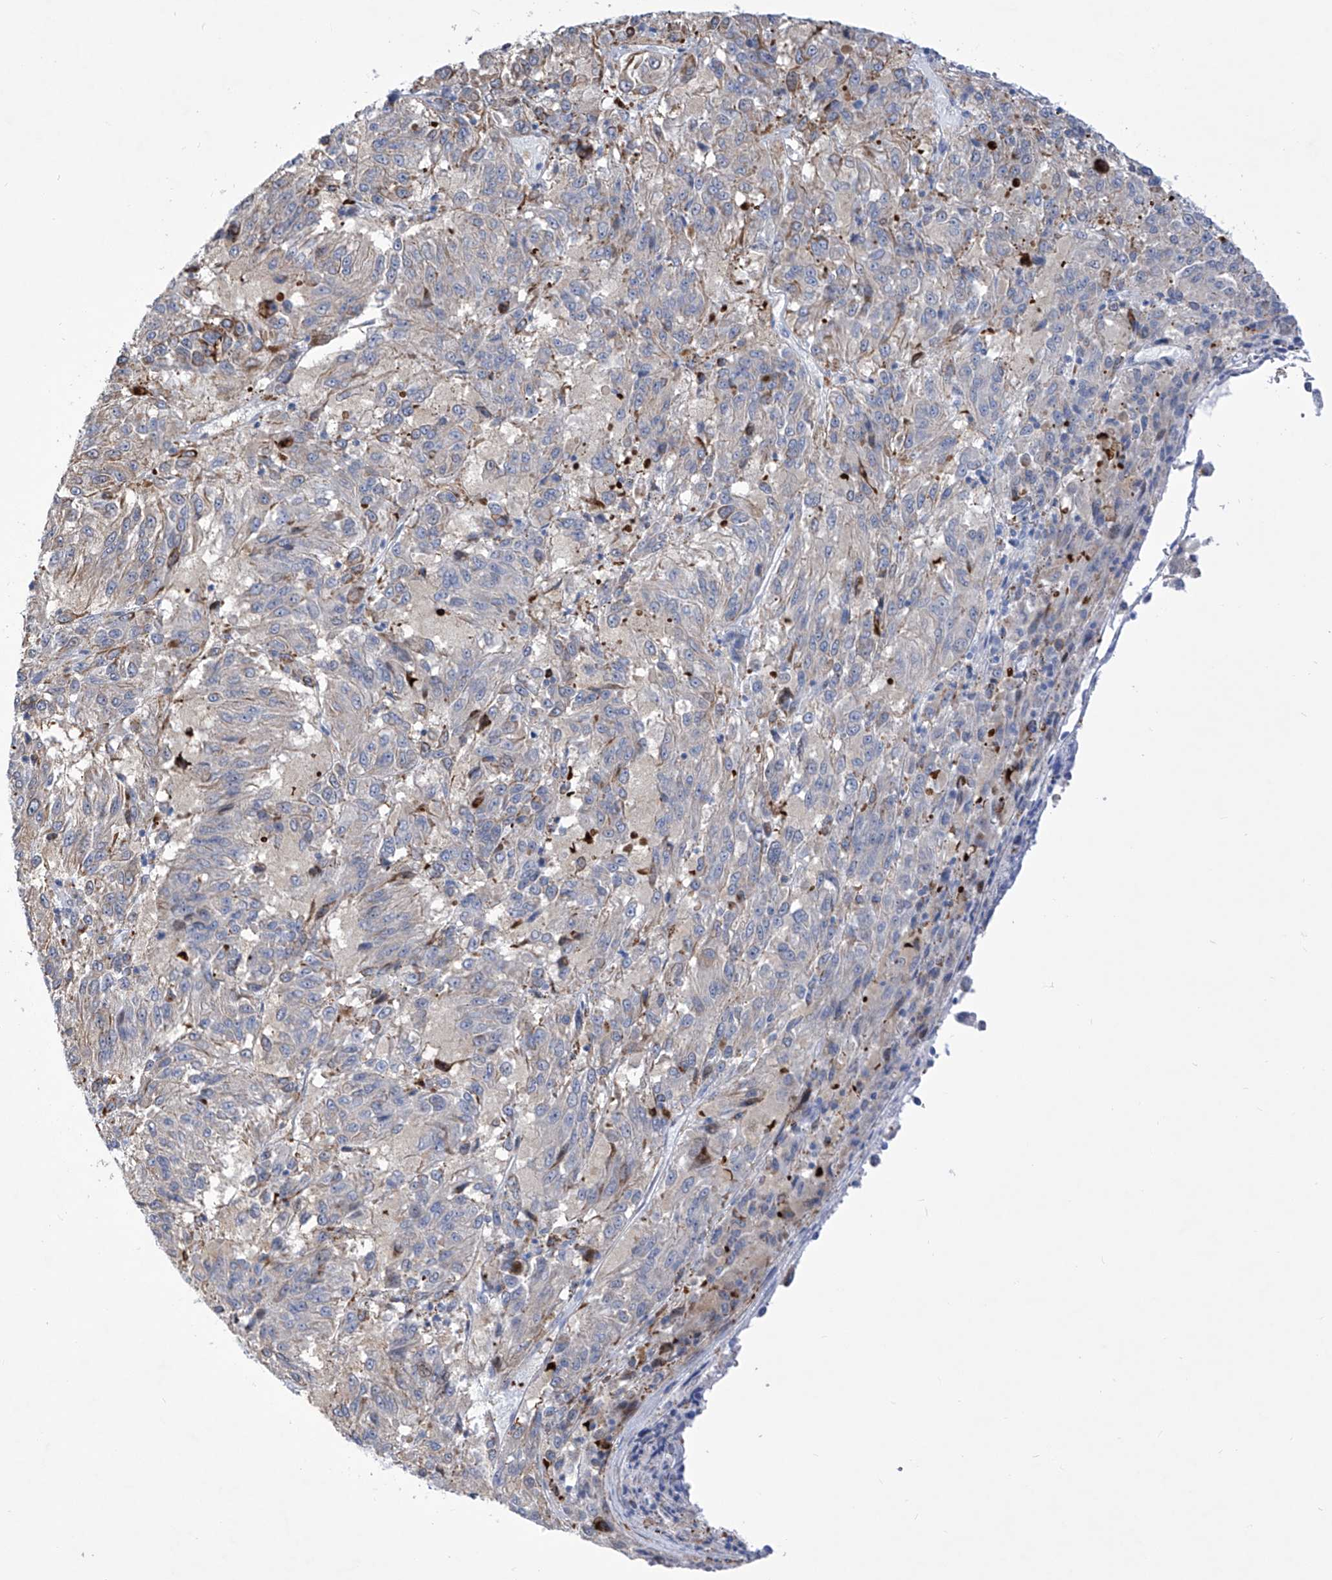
{"staining": {"intensity": "negative", "quantity": "none", "location": "none"}, "tissue": "melanoma", "cell_type": "Tumor cells", "image_type": "cancer", "snomed": [{"axis": "morphology", "description": "Malignant melanoma, Metastatic site"}, {"axis": "topography", "description": "Lung"}], "caption": "Tumor cells are negative for protein expression in human malignant melanoma (metastatic site).", "gene": "C1orf87", "patient": {"sex": "male", "age": 64}}